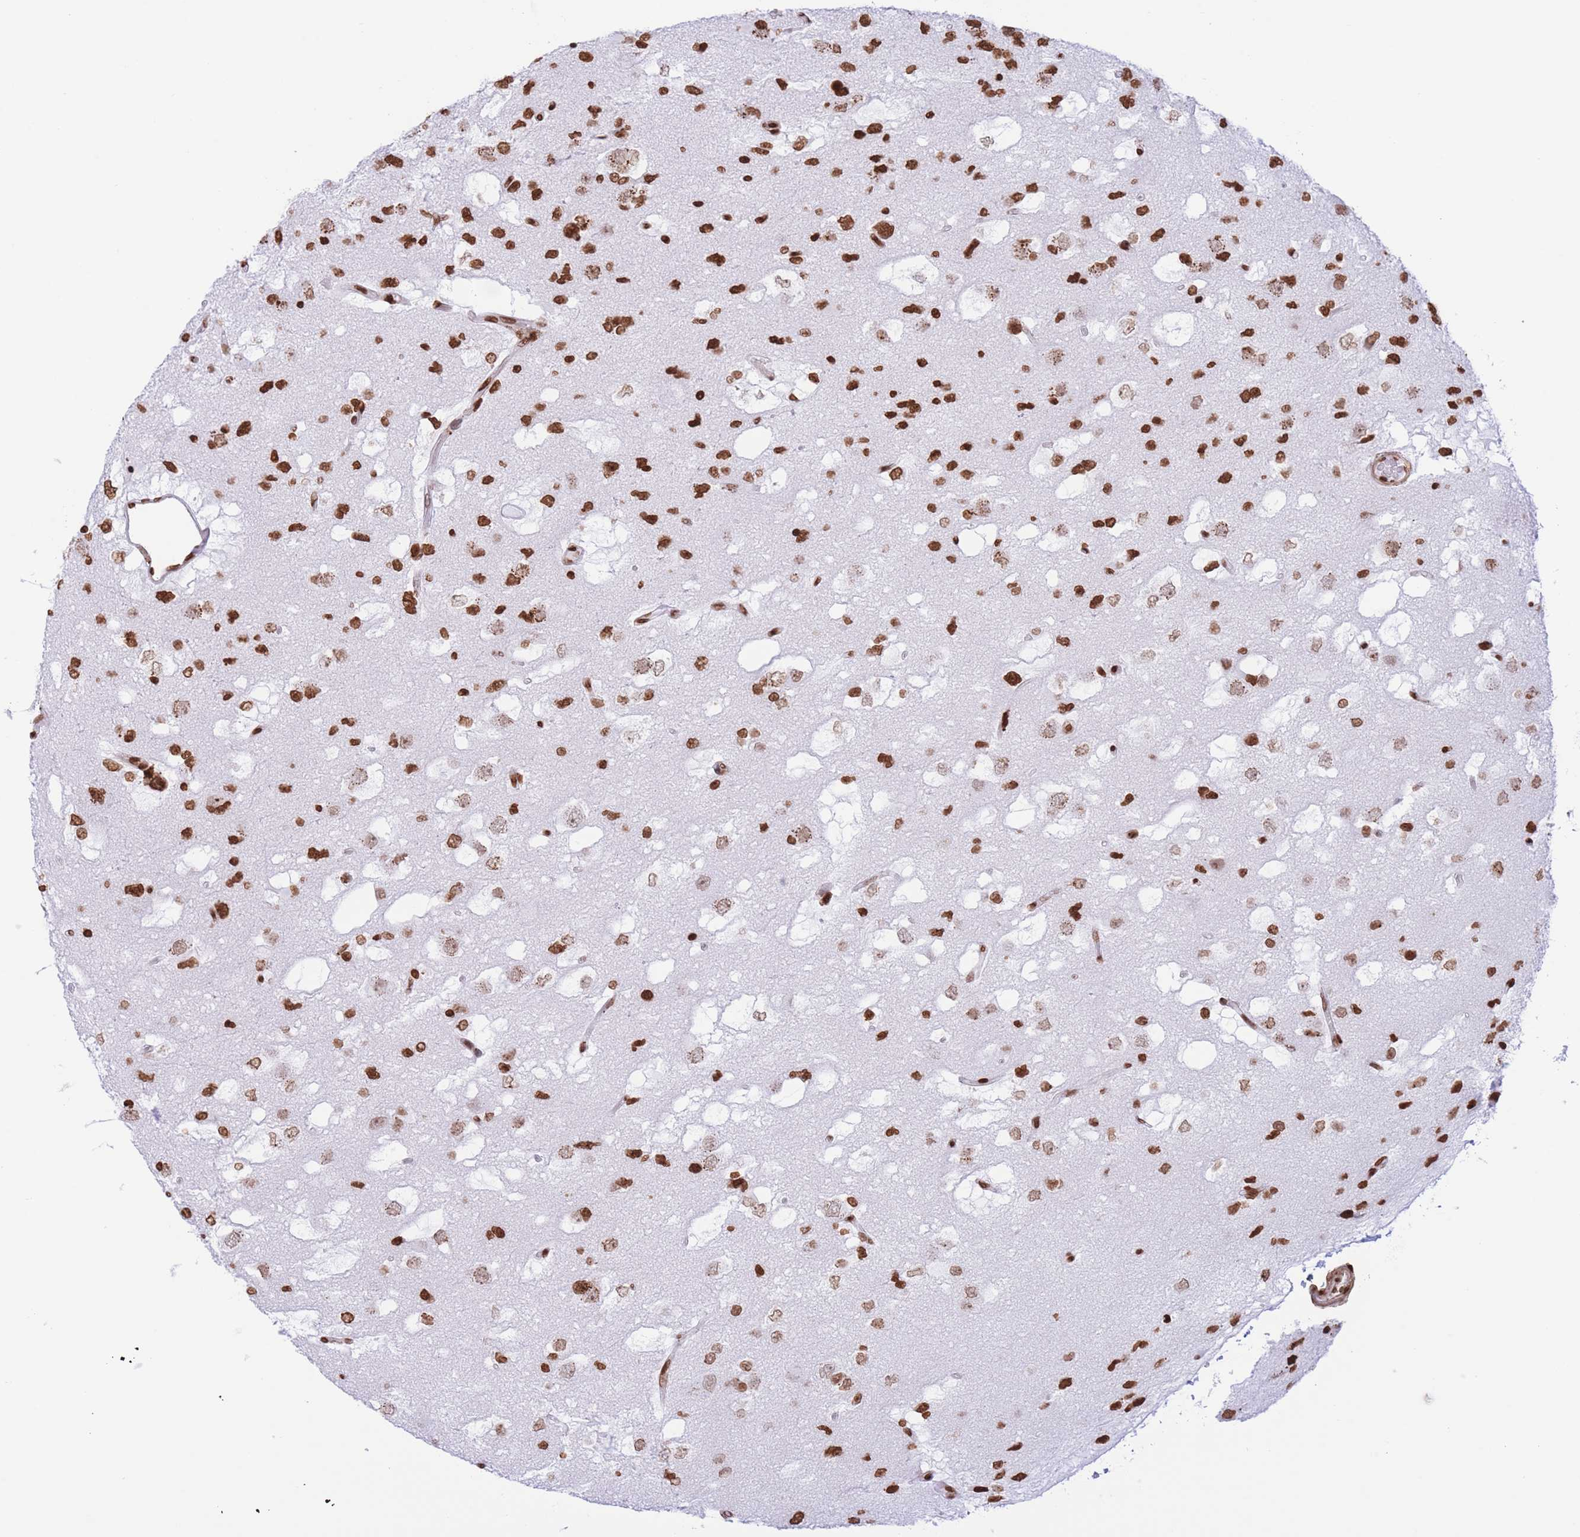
{"staining": {"intensity": "strong", "quantity": ">75%", "location": "nuclear"}, "tissue": "glioma", "cell_type": "Tumor cells", "image_type": "cancer", "snomed": [{"axis": "morphology", "description": "Glioma, malignant, High grade"}, {"axis": "topography", "description": "Brain"}], "caption": "Immunohistochemical staining of human malignant high-grade glioma displays strong nuclear protein expression in about >75% of tumor cells.", "gene": "H2BC11", "patient": {"sex": "male", "age": 53}}